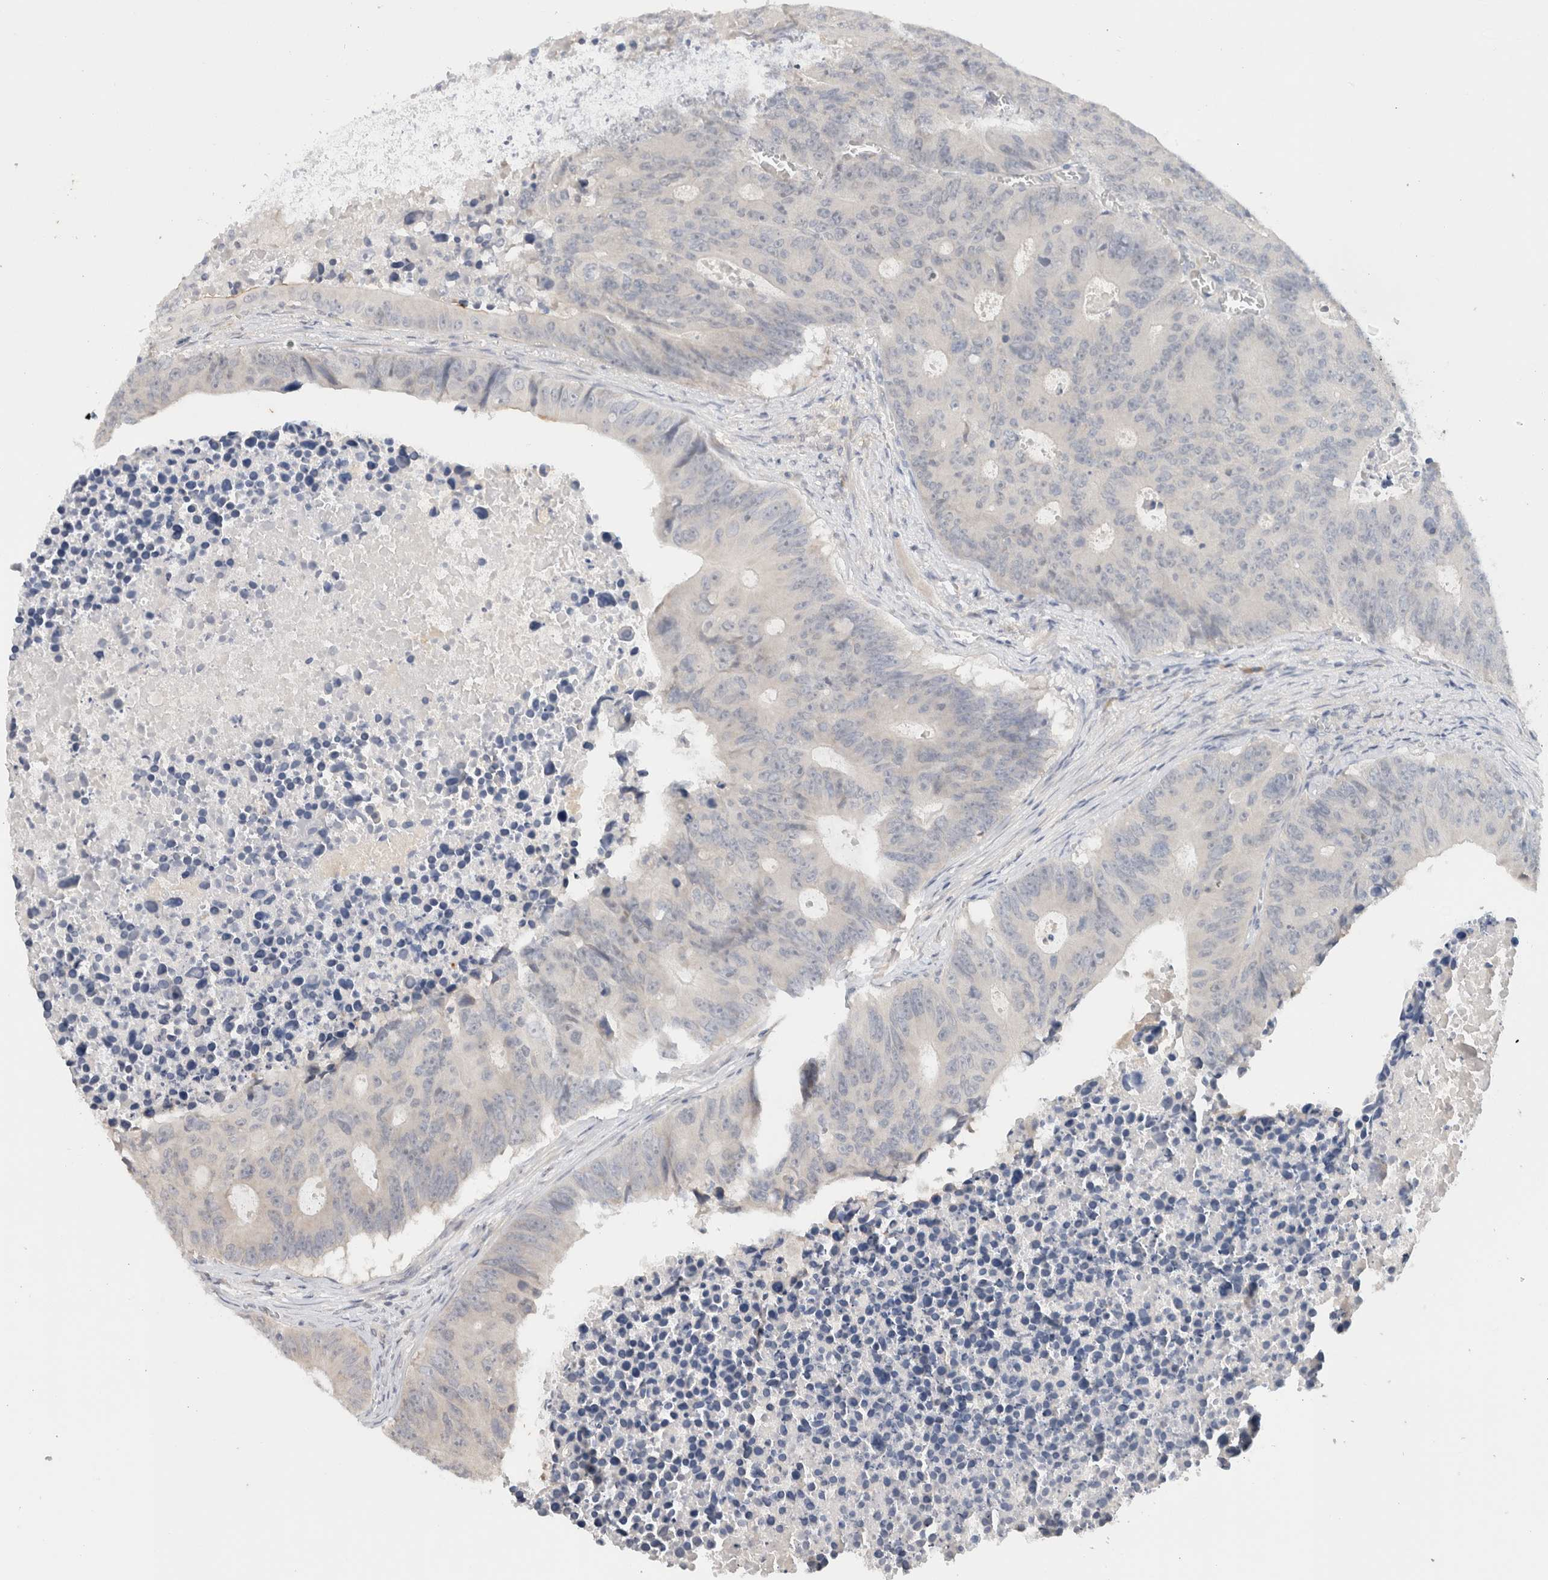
{"staining": {"intensity": "negative", "quantity": "none", "location": "none"}, "tissue": "colorectal cancer", "cell_type": "Tumor cells", "image_type": "cancer", "snomed": [{"axis": "morphology", "description": "Adenocarcinoma, NOS"}, {"axis": "topography", "description": "Colon"}], "caption": "High magnification brightfield microscopy of colorectal cancer (adenocarcinoma) stained with DAB (brown) and counterstained with hematoxylin (blue): tumor cells show no significant positivity. The staining was performed using DAB to visualize the protein expression in brown, while the nuclei were stained in blue with hematoxylin (Magnification: 20x).", "gene": "SPRTN", "patient": {"sex": "male", "age": 87}}